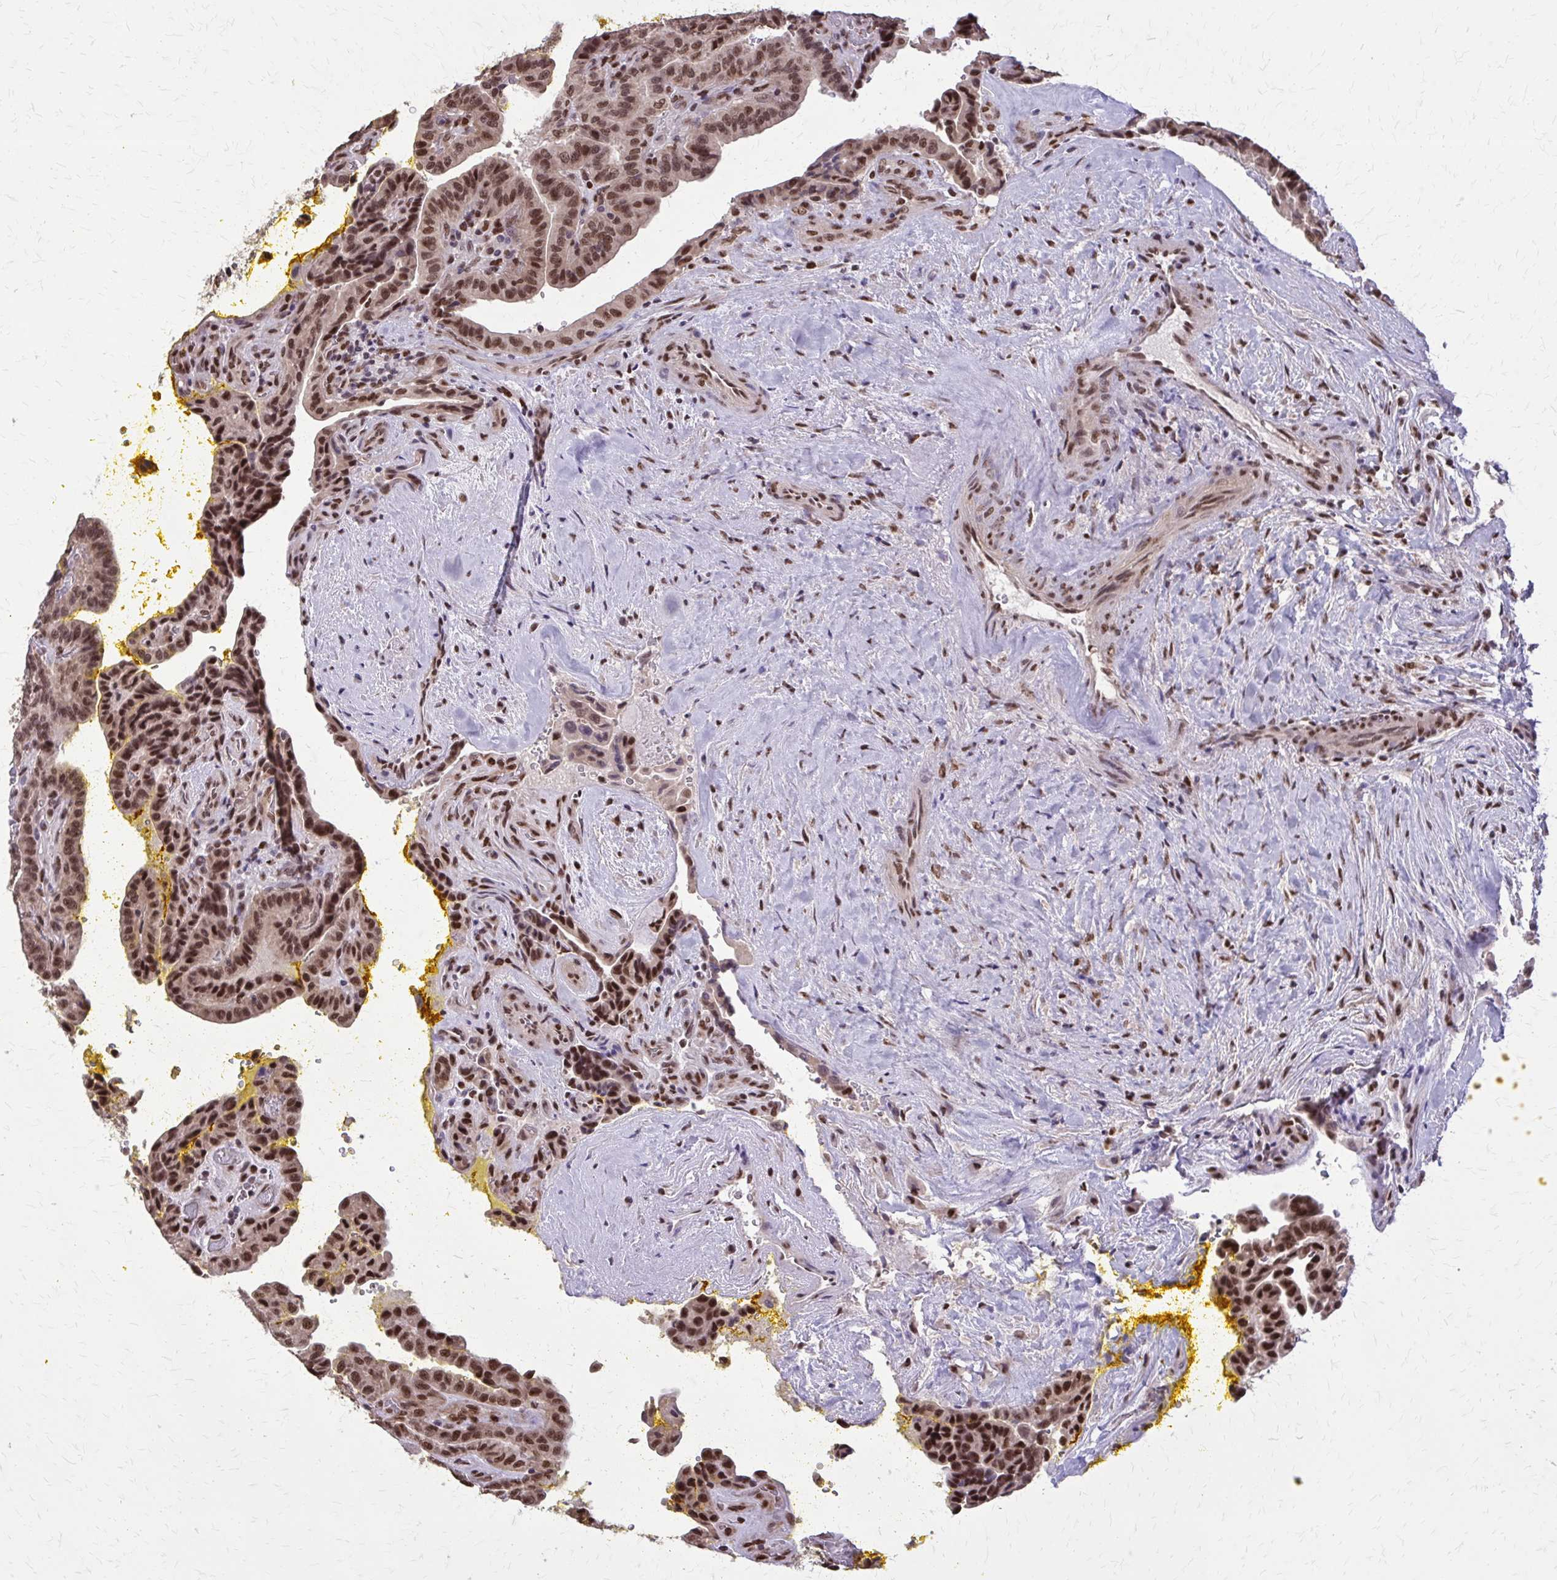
{"staining": {"intensity": "moderate", "quantity": ">75%", "location": "nuclear"}, "tissue": "thyroid cancer", "cell_type": "Tumor cells", "image_type": "cancer", "snomed": [{"axis": "morphology", "description": "Papillary adenocarcinoma, NOS"}, {"axis": "topography", "description": "Thyroid gland"}], "caption": "Human papillary adenocarcinoma (thyroid) stained for a protein (brown) displays moderate nuclear positive expression in about >75% of tumor cells.", "gene": "TTF1", "patient": {"sex": "male", "age": 87}}